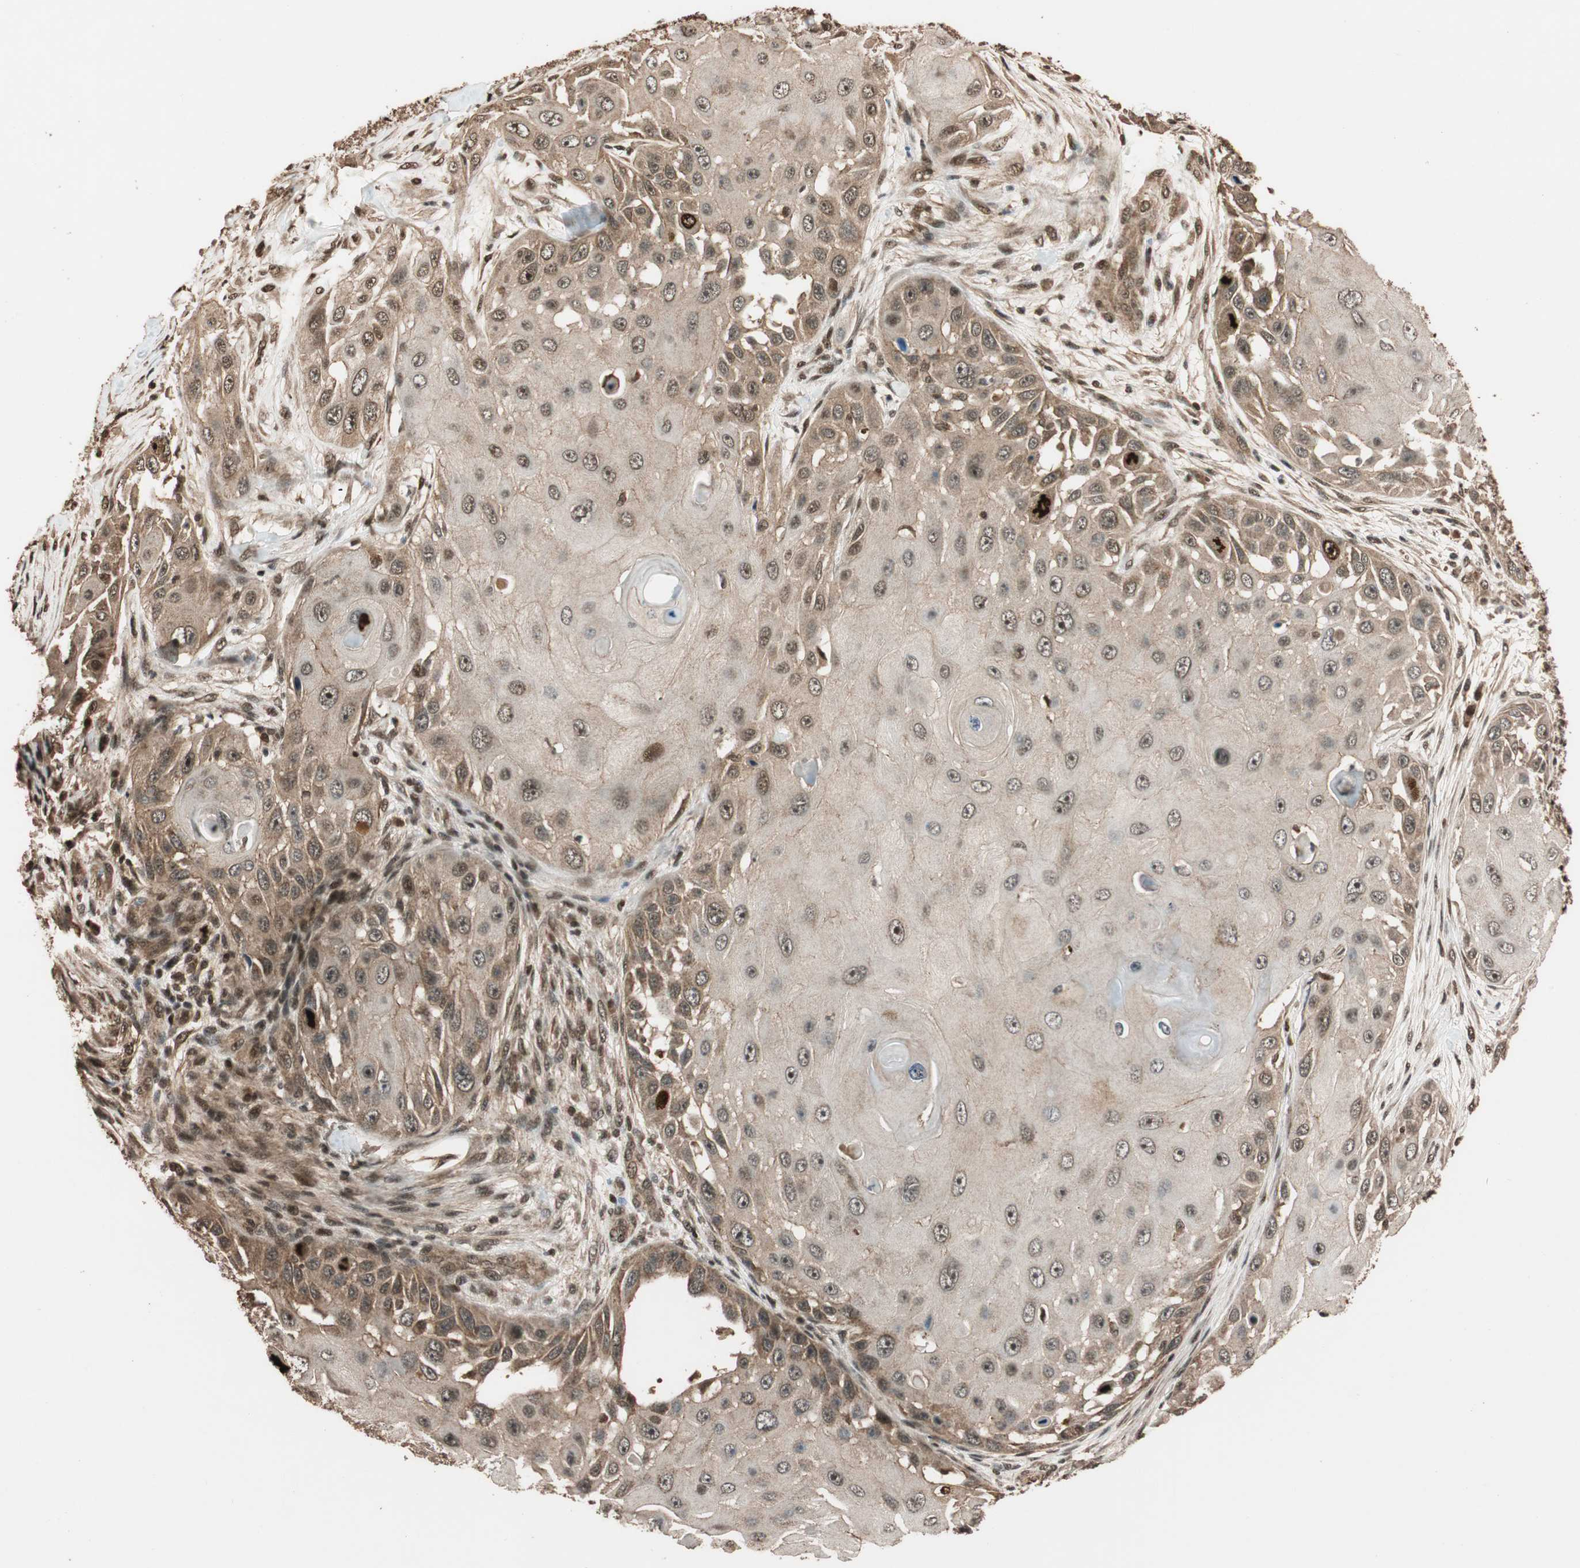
{"staining": {"intensity": "moderate", "quantity": "25%-75%", "location": "cytoplasmic/membranous,nuclear"}, "tissue": "skin cancer", "cell_type": "Tumor cells", "image_type": "cancer", "snomed": [{"axis": "morphology", "description": "Squamous cell carcinoma, NOS"}, {"axis": "topography", "description": "Skin"}], "caption": "Immunohistochemical staining of human skin squamous cell carcinoma exhibits medium levels of moderate cytoplasmic/membranous and nuclear protein staining in about 25%-75% of tumor cells. (DAB IHC, brown staining for protein, blue staining for nuclei).", "gene": "ALKBH5", "patient": {"sex": "female", "age": 44}}